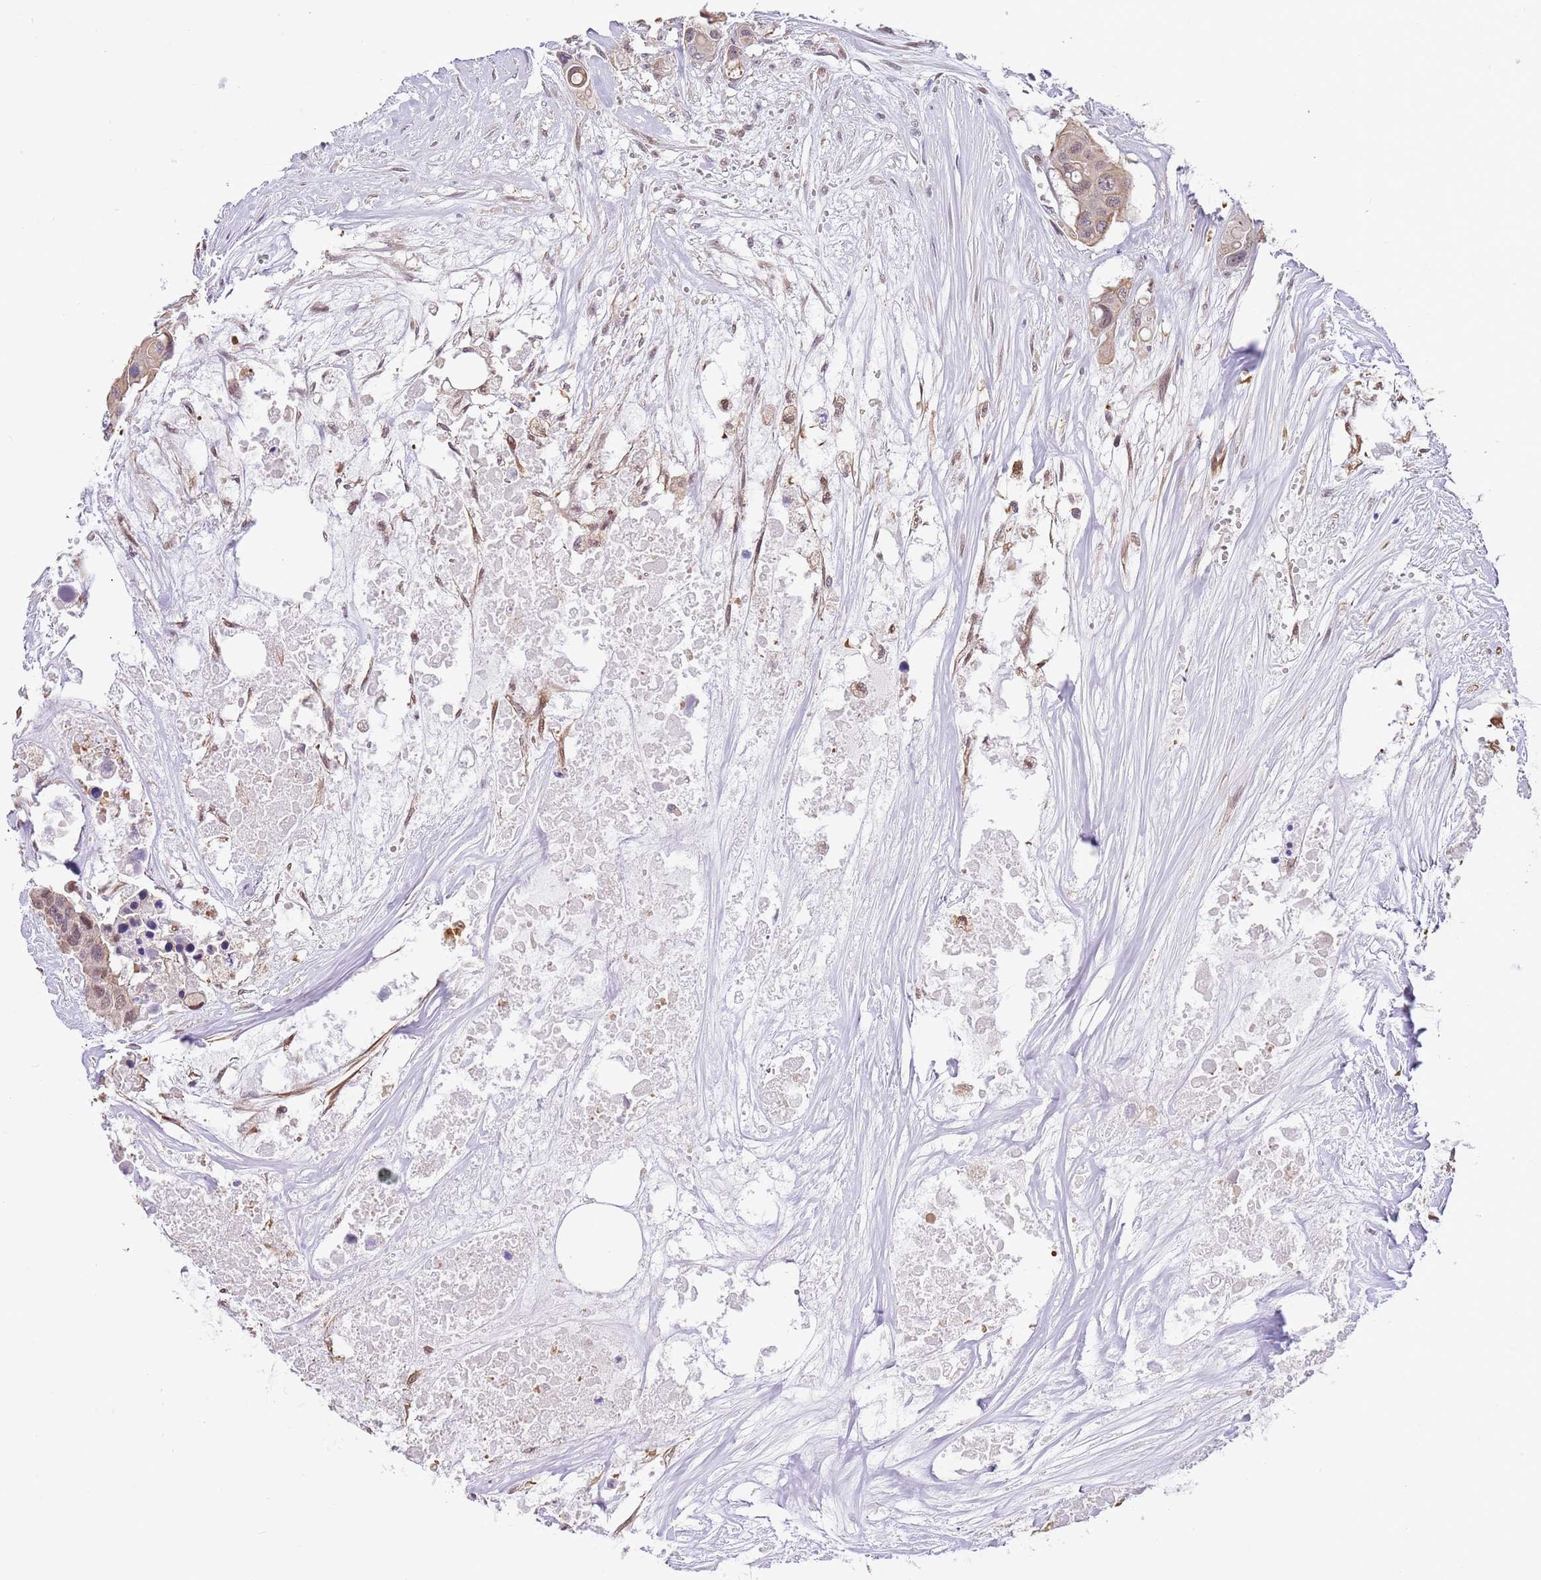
{"staining": {"intensity": "weak", "quantity": ">75%", "location": "cytoplasmic/membranous,nuclear"}, "tissue": "colorectal cancer", "cell_type": "Tumor cells", "image_type": "cancer", "snomed": [{"axis": "morphology", "description": "Adenocarcinoma, NOS"}, {"axis": "topography", "description": "Colon"}], "caption": "Protein analysis of adenocarcinoma (colorectal) tissue exhibits weak cytoplasmic/membranous and nuclear positivity in approximately >75% of tumor cells.", "gene": "RFK", "patient": {"sex": "male", "age": 77}}